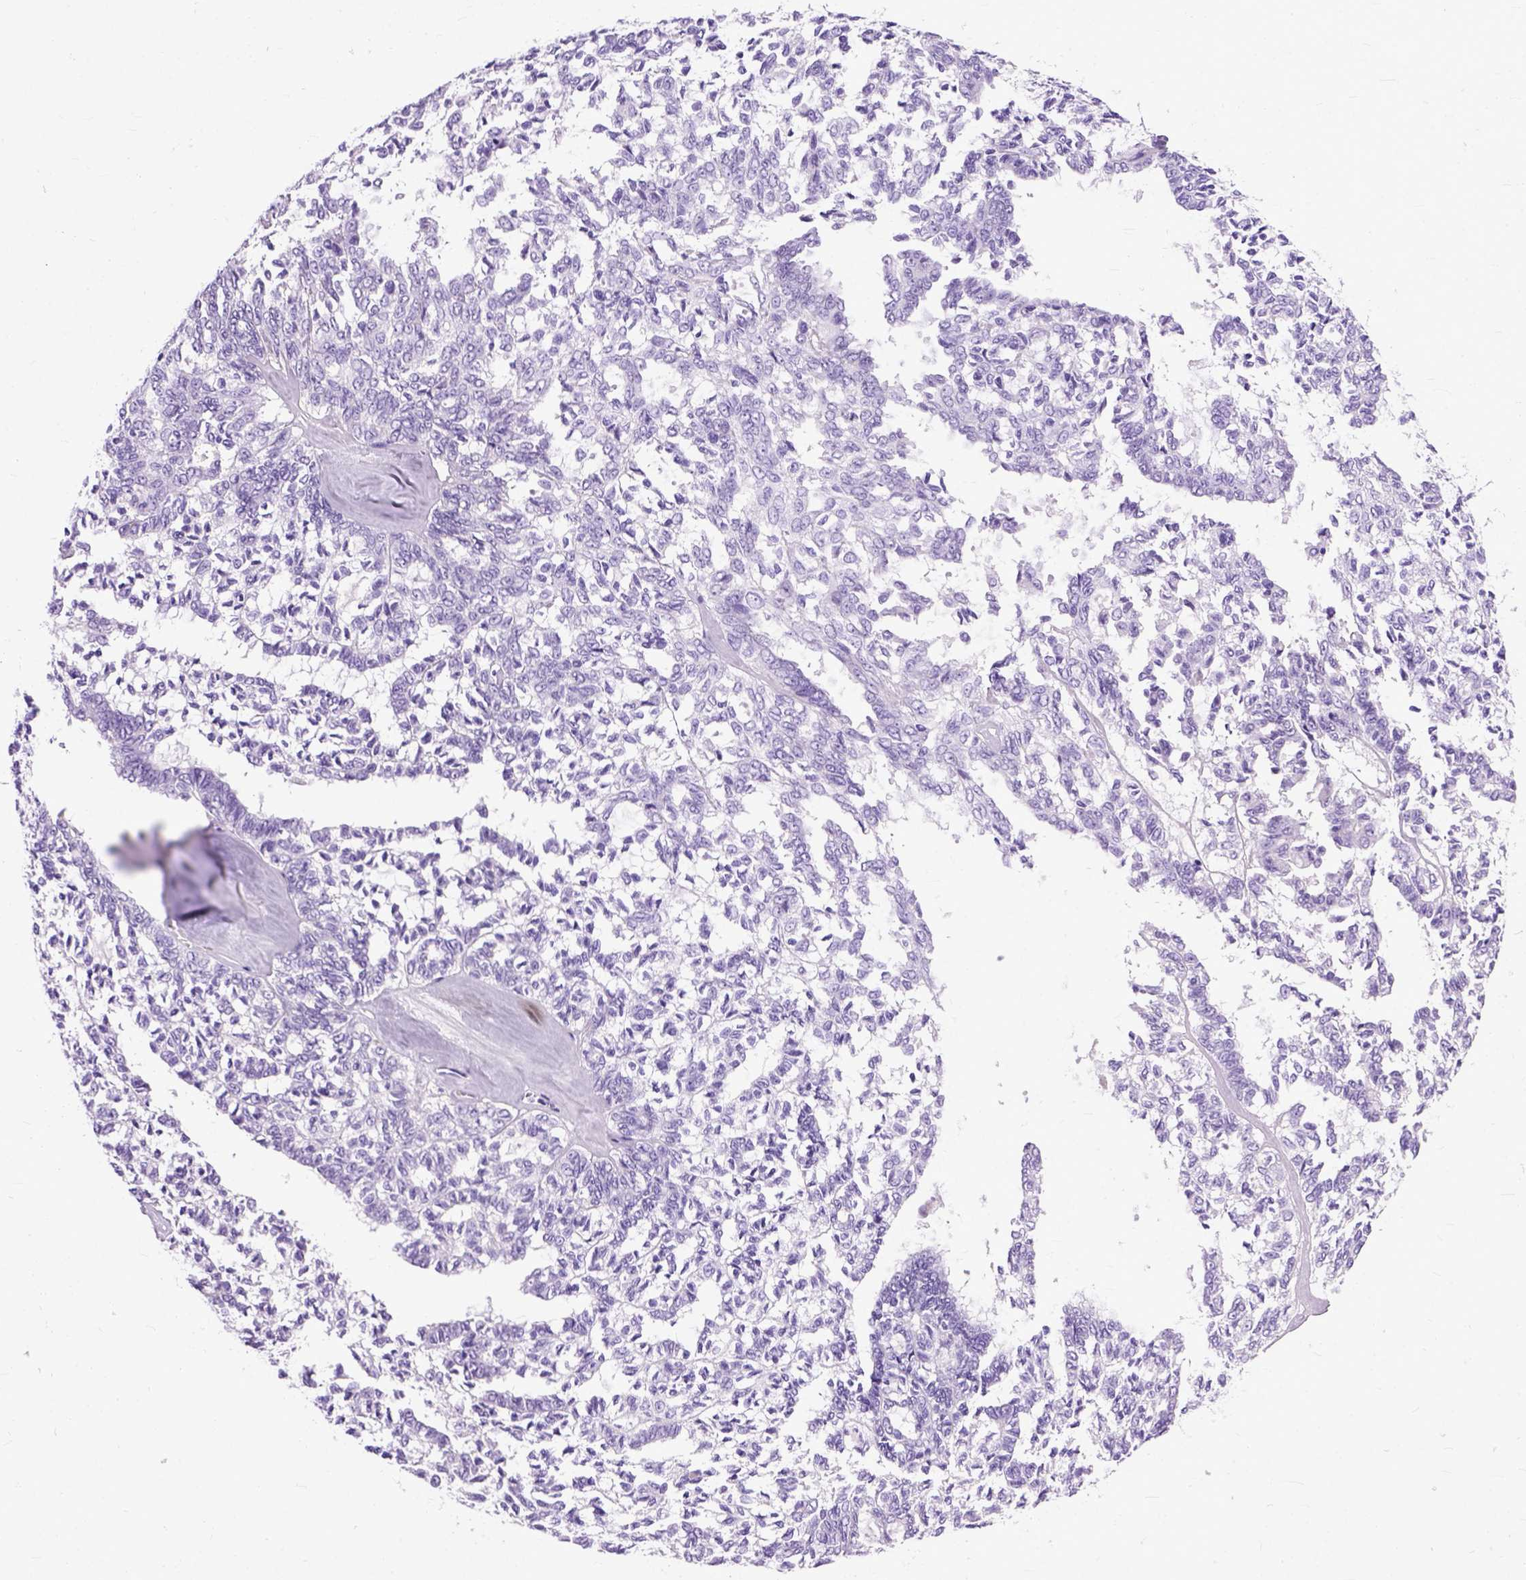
{"staining": {"intensity": "negative", "quantity": "none", "location": "none"}, "tissue": "ovarian cancer", "cell_type": "Tumor cells", "image_type": "cancer", "snomed": [{"axis": "morphology", "description": "Cystadenocarcinoma, serous, NOS"}, {"axis": "topography", "description": "Ovary"}], "caption": "DAB (3,3'-diaminobenzidine) immunohistochemical staining of ovarian serous cystadenocarcinoma displays no significant staining in tumor cells.", "gene": "GNGT1", "patient": {"sex": "female", "age": 71}}